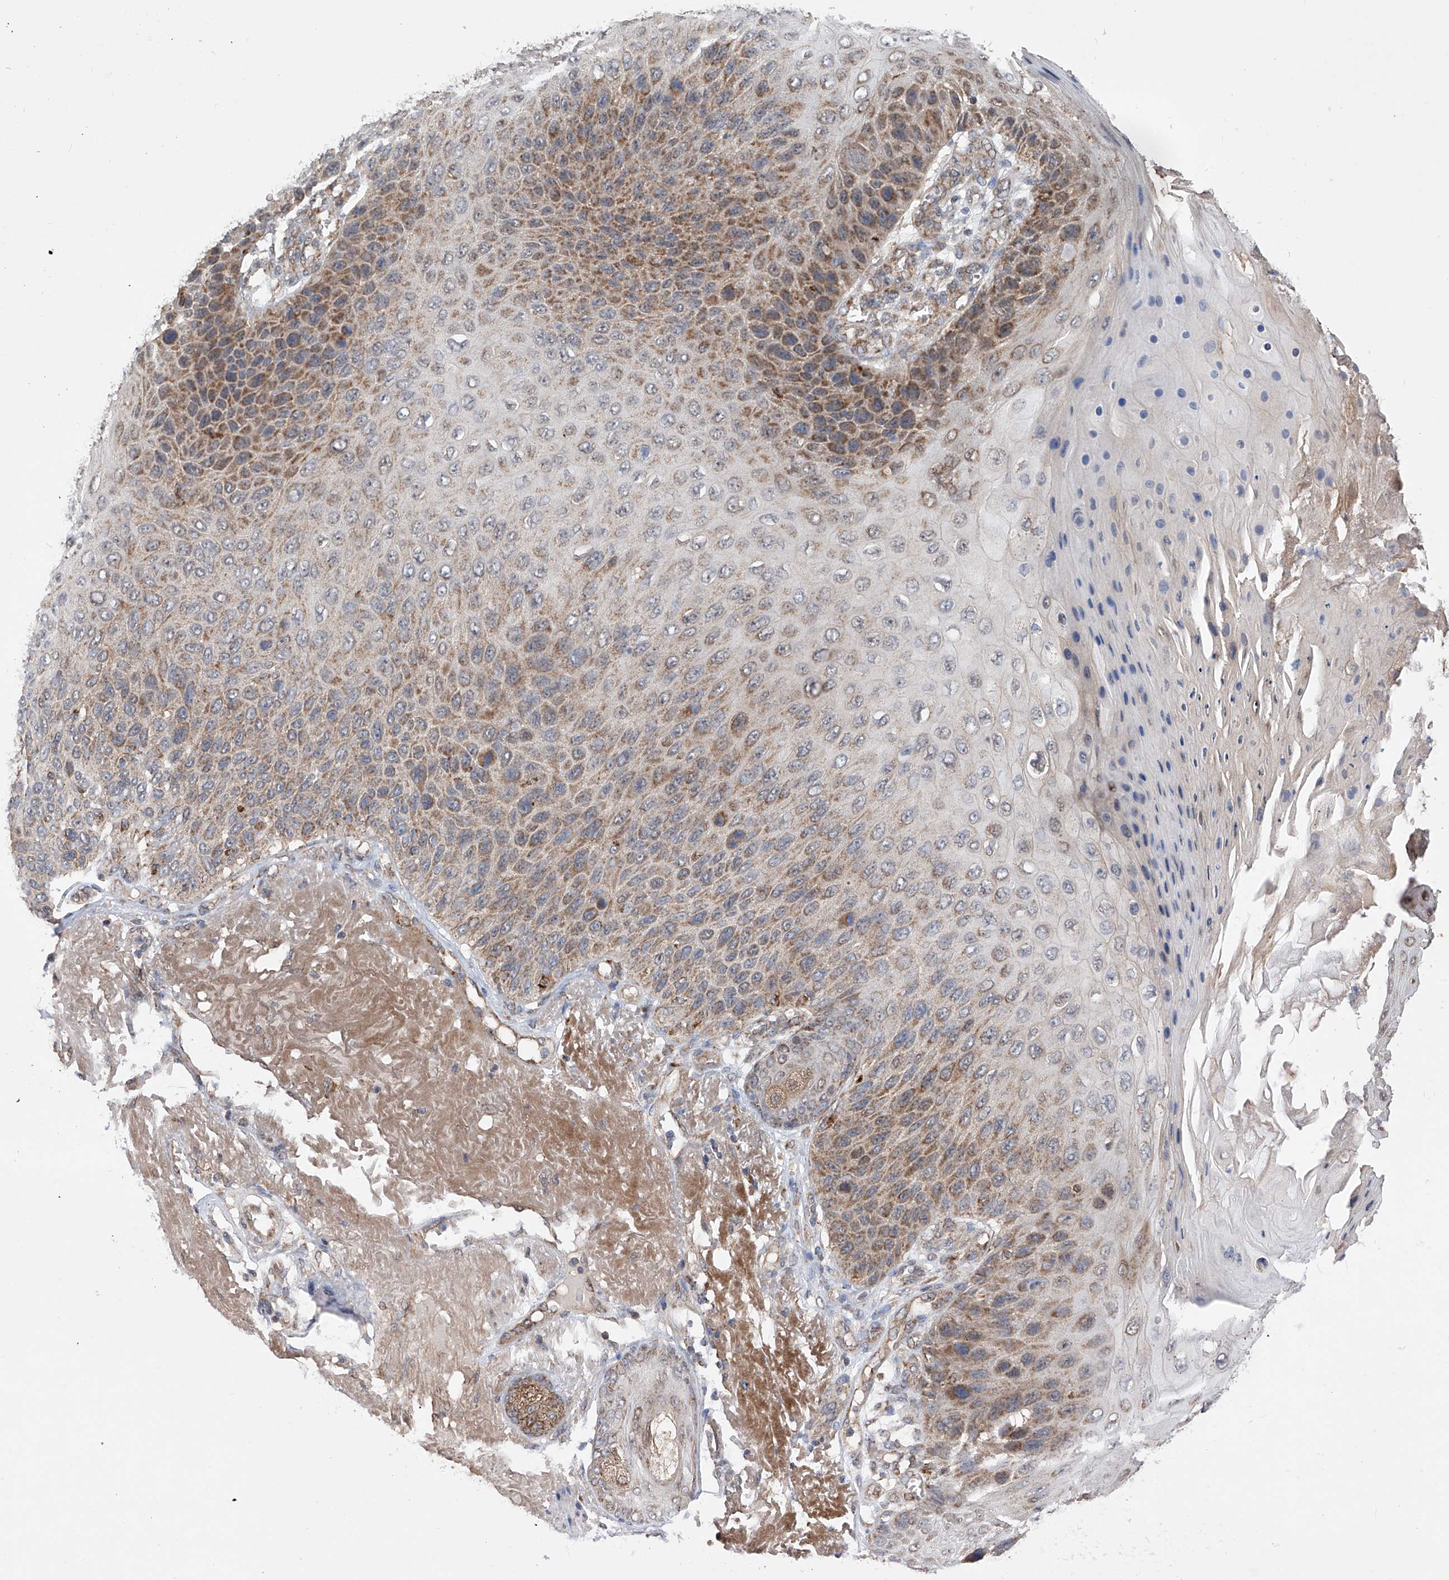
{"staining": {"intensity": "moderate", "quantity": "25%-75%", "location": "cytoplasmic/membranous"}, "tissue": "skin cancer", "cell_type": "Tumor cells", "image_type": "cancer", "snomed": [{"axis": "morphology", "description": "Squamous cell carcinoma, NOS"}, {"axis": "topography", "description": "Skin"}], "caption": "Protein staining of skin cancer tissue displays moderate cytoplasmic/membranous expression in approximately 25%-75% of tumor cells.", "gene": "SDHAF4", "patient": {"sex": "female", "age": 88}}